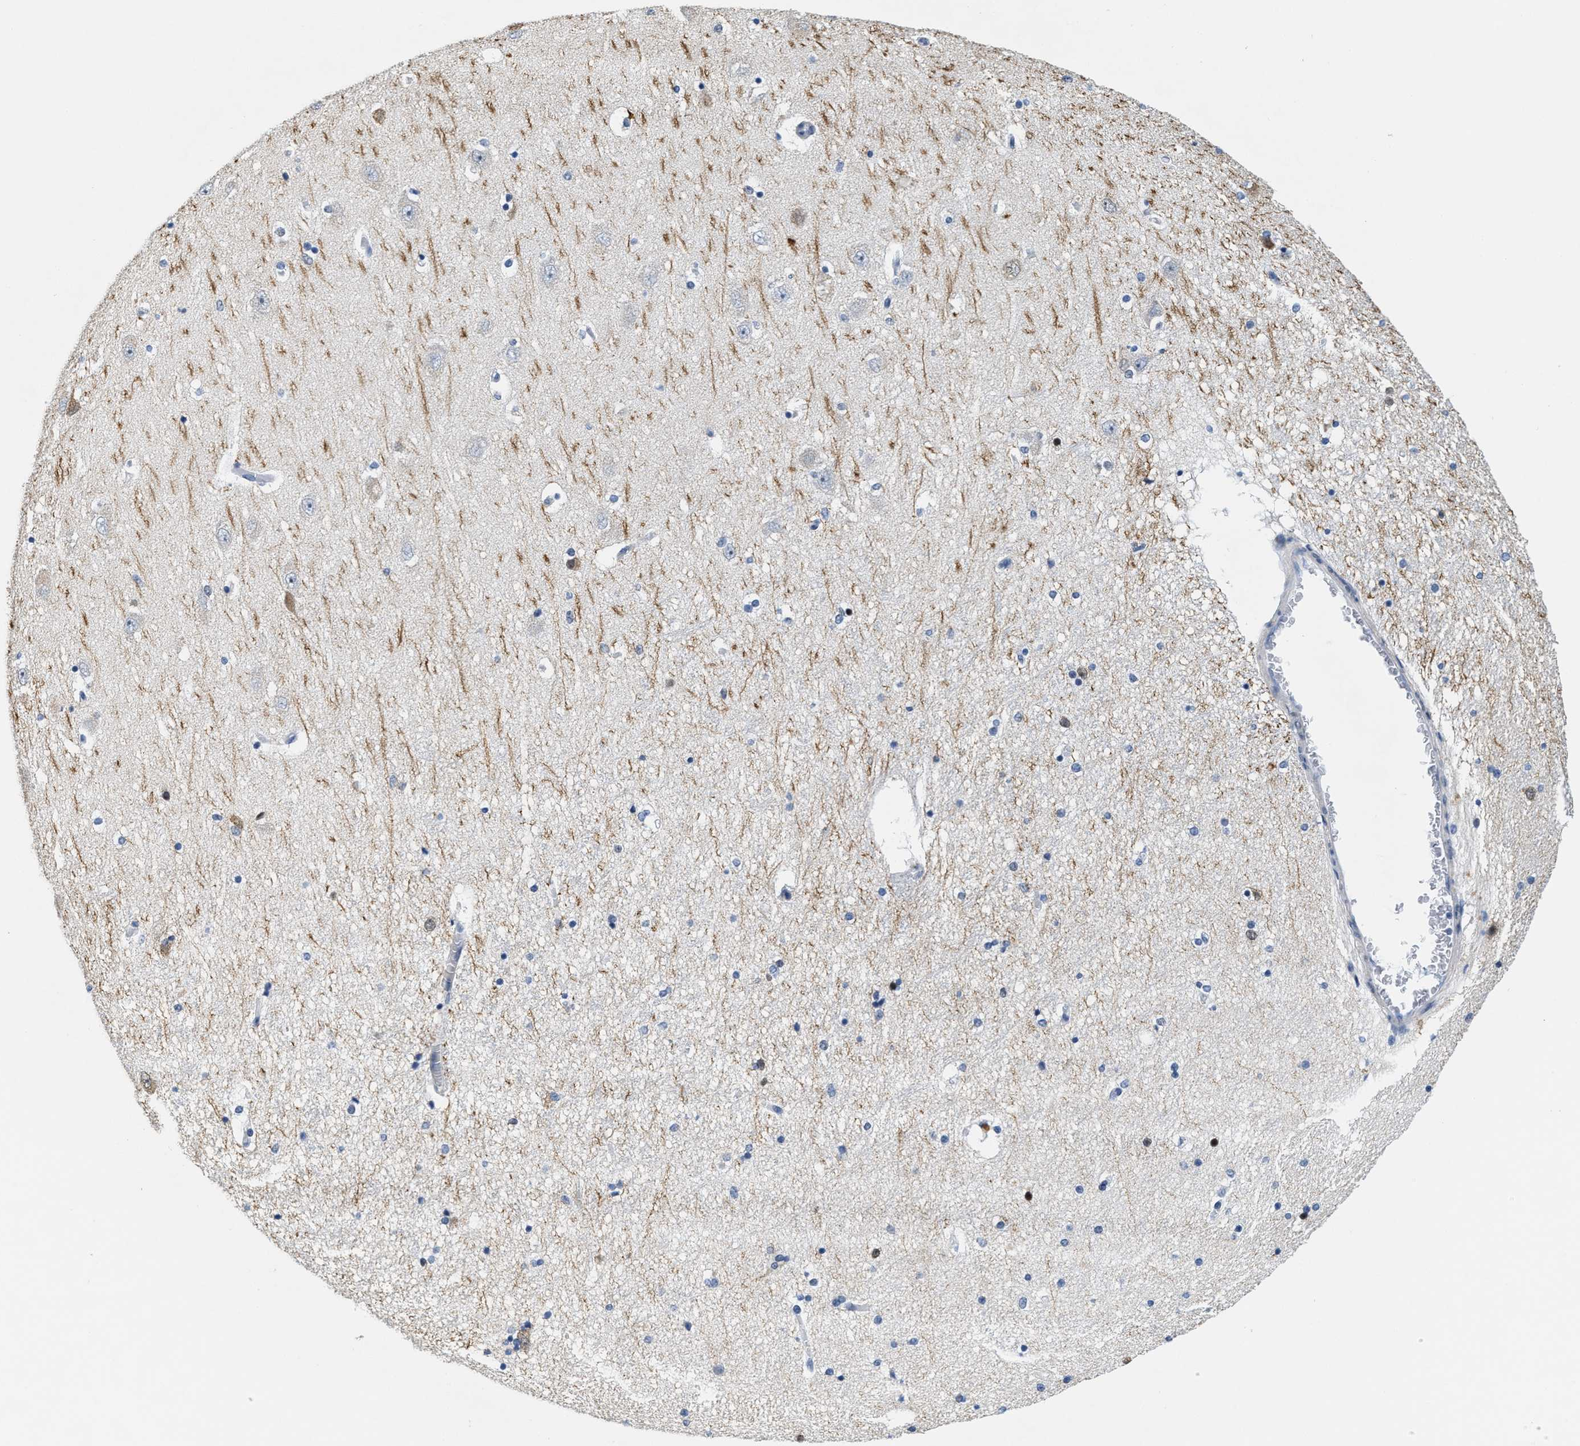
{"staining": {"intensity": "negative", "quantity": "none", "location": "none"}, "tissue": "hippocampus", "cell_type": "Glial cells", "image_type": "normal", "snomed": [{"axis": "morphology", "description": "Normal tissue, NOS"}, {"axis": "topography", "description": "Hippocampus"}], "caption": "A high-resolution image shows immunohistochemistry staining of unremarkable hippocampus, which exhibits no significant staining in glial cells.", "gene": "SETD1B", "patient": {"sex": "female", "age": 54}}